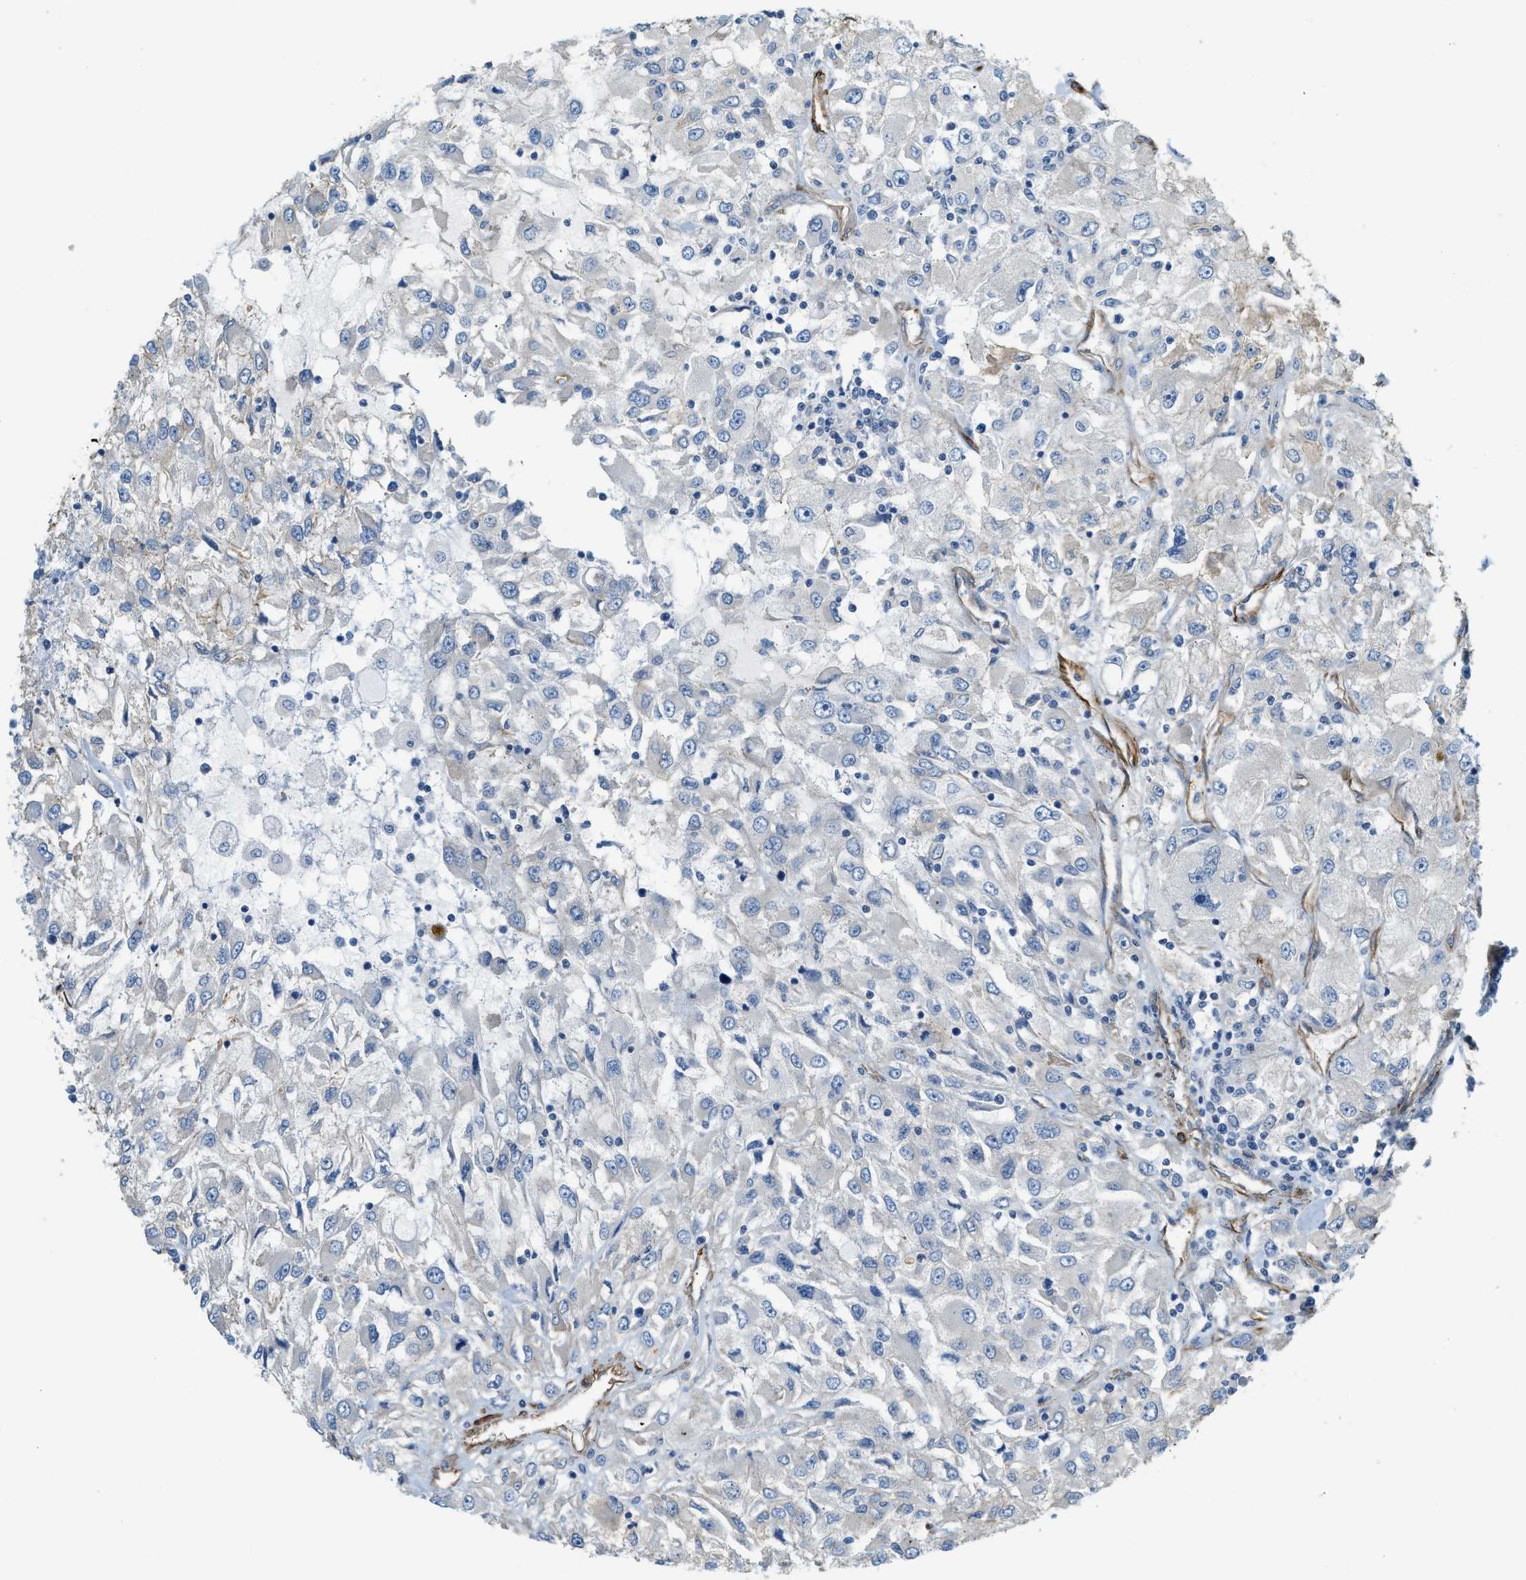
{"staining": {"intensity": "negative", "quantity": "none", "location": "none"}, "tissue": "renal cancer", "cell_type": "Tumor cells", "image_type": "cancer", "snomed": [{"axis": "morphology", "description": "Adenocarcinoma, NOS"}, {"axis": "topography", "description": "Kidney"}], "caption": "Tumor cells show no significant protein positivity in renal cancer.", "gene": "TMEM43", "patient": {"sex": "female", "age": 52}}